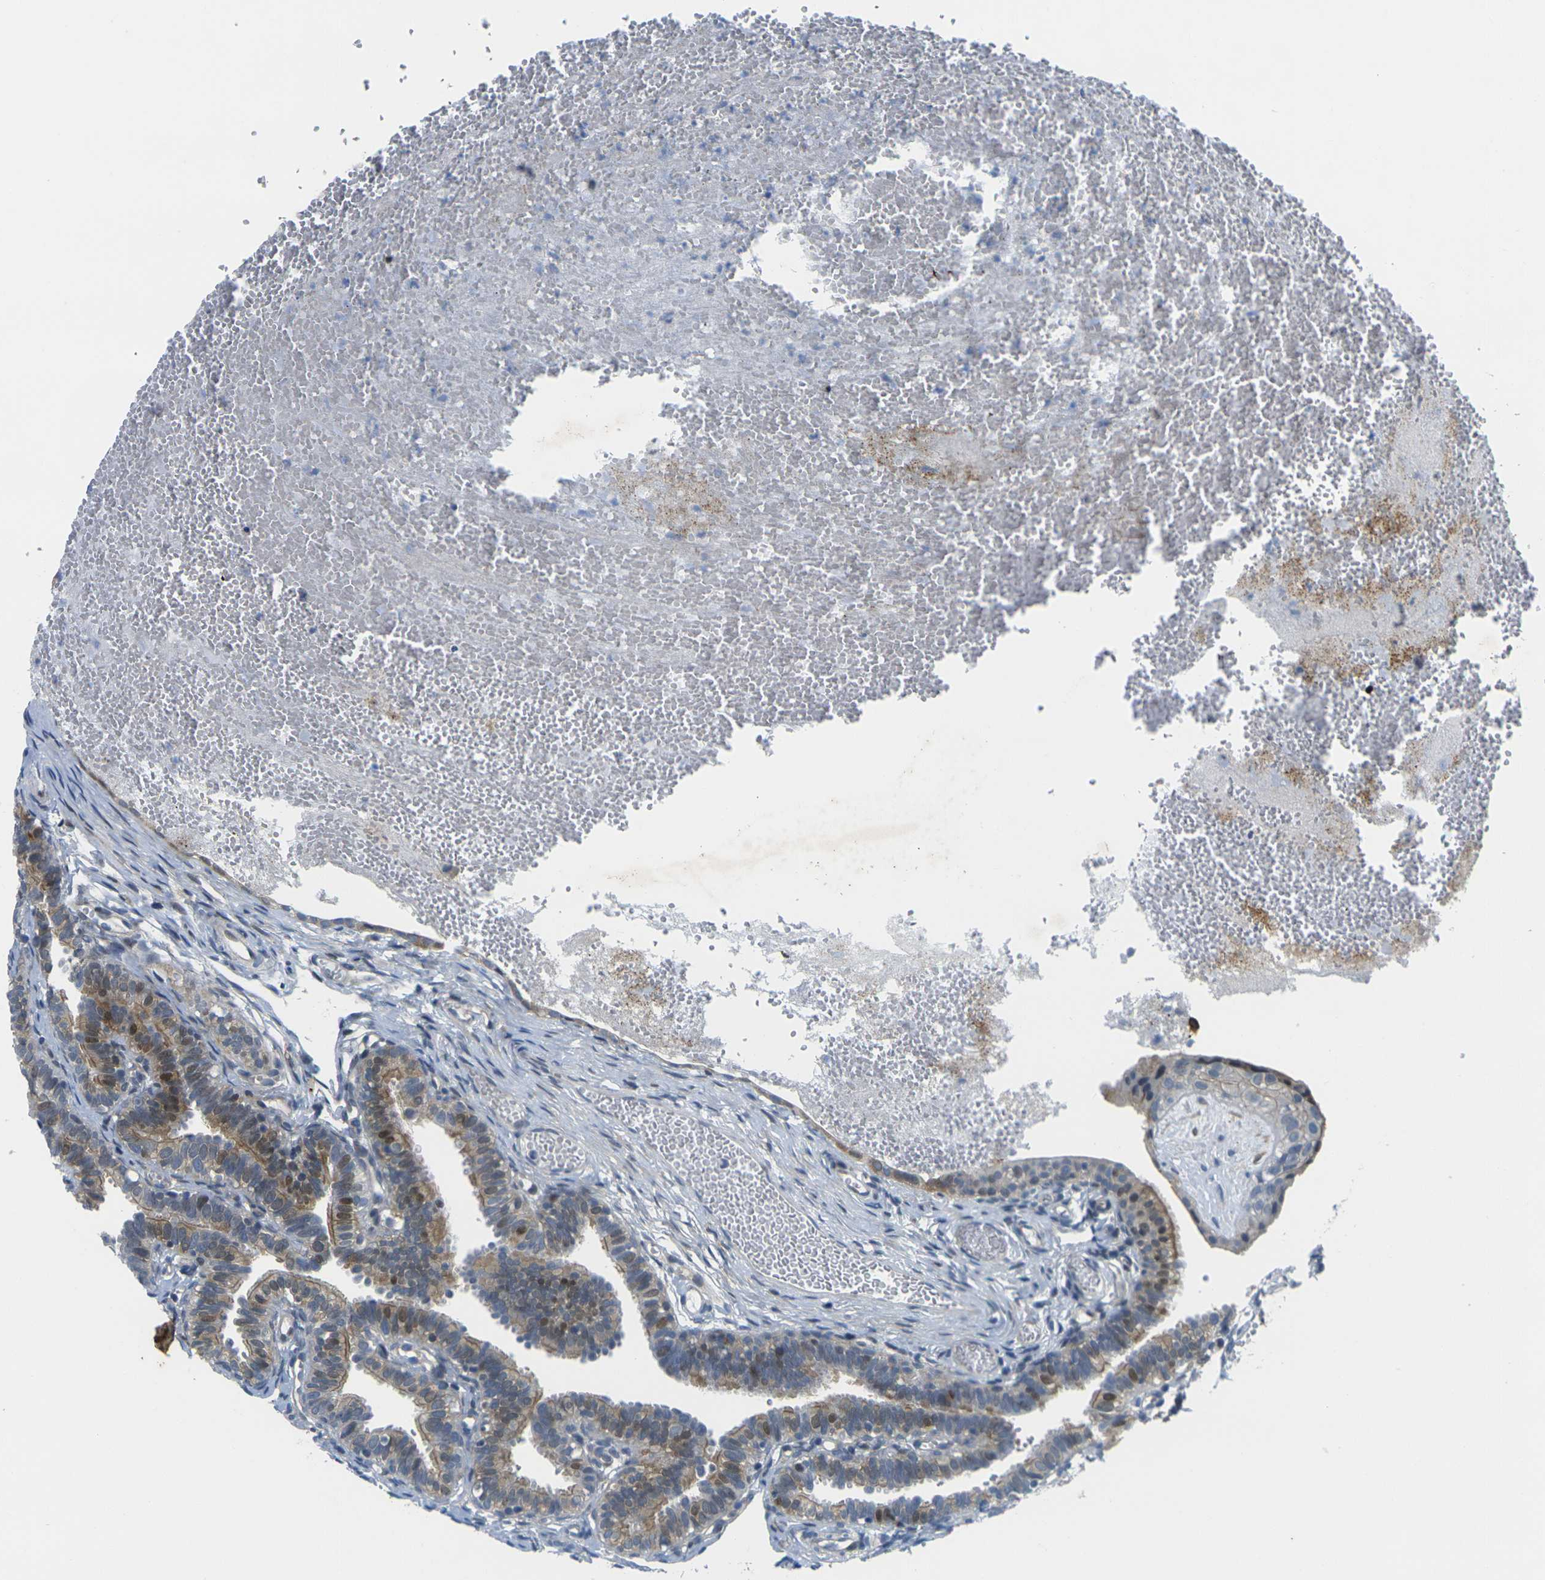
{"staining": {"intensity": "moderate", "quantity": "25%-75%", "location": "cytoplasmic/membranous,nuclear"}, "tissue": "fallopian tube", "cell_type": "Glandular cells", "image_type": "normal", "snomed": [{"axis": "morphology", "description": "Normal tissue, NOS"}, {"axis": "topography", "description": "Fallopian tube"}, {"axis": "topography", "description": "Placenta"}], "caption": "Protein expression analysis of unremarkable fallopian tube demonstrates moderate cytoplasmic/membranous,nuclear expression in approximately 25%-75% of glandular cells.", "gene": "ROBO2", "patient": {"sex": "female", "age": 34}}